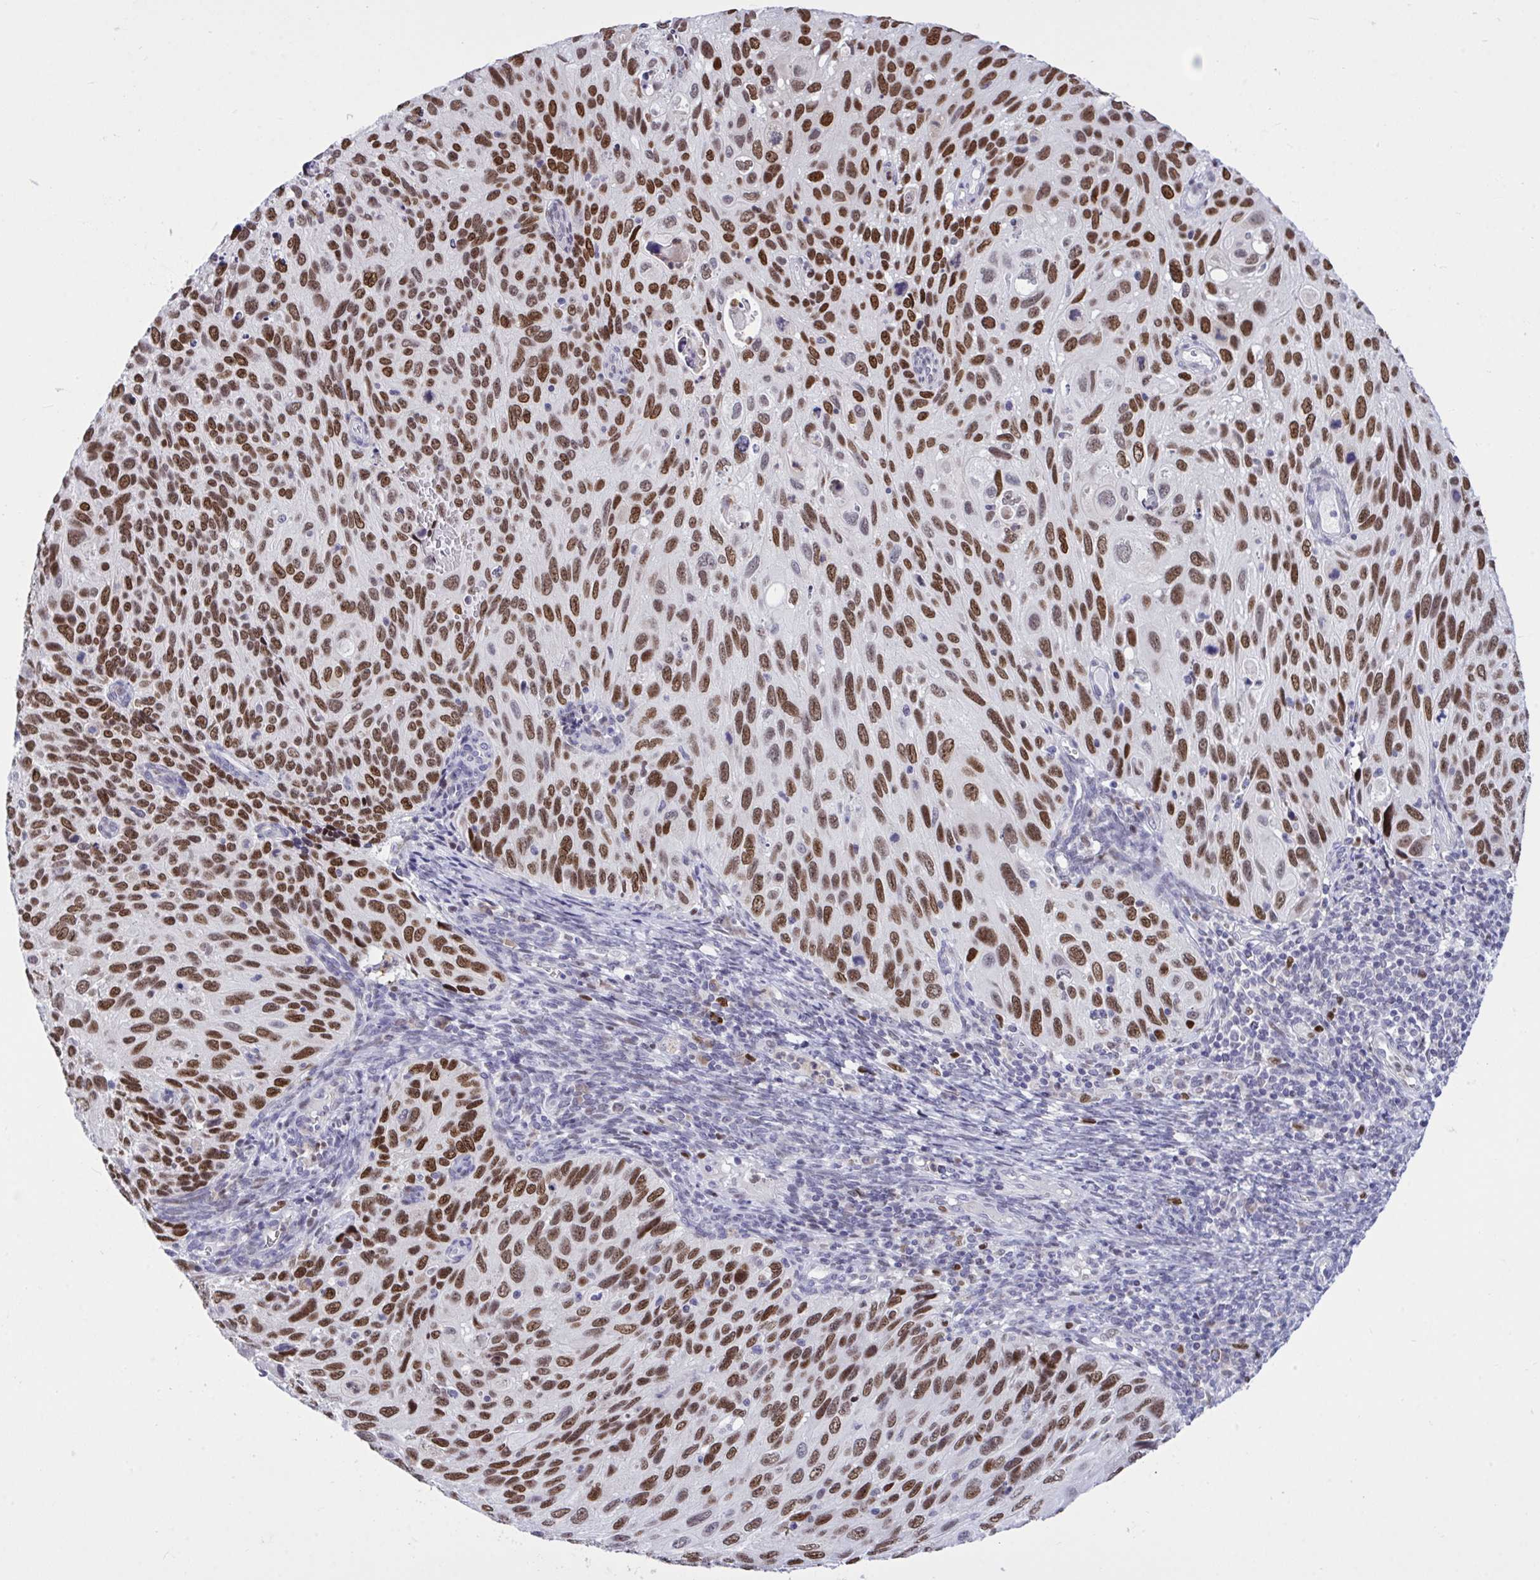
{"staining": {"intensity": "strong", "quantity": ">75%", "location": "nuclear"}, "tissue": "cervical cancer", "cell_type": "Tumor cells", "image_type": "cancer", "snomed": [{"axis": "morphology", "description": "Squamous cell carcinoma, NOS"}, {"axis": "topography", "description": "Cervix"}], "caption": "Cervical squamous cell carcinoma stained for a protein (brown) reveals strong nuclear positive positivity in about >75% of tumor cells.", "gene": "C1QL2", "patient": {"sex": "female", "age": 70}}